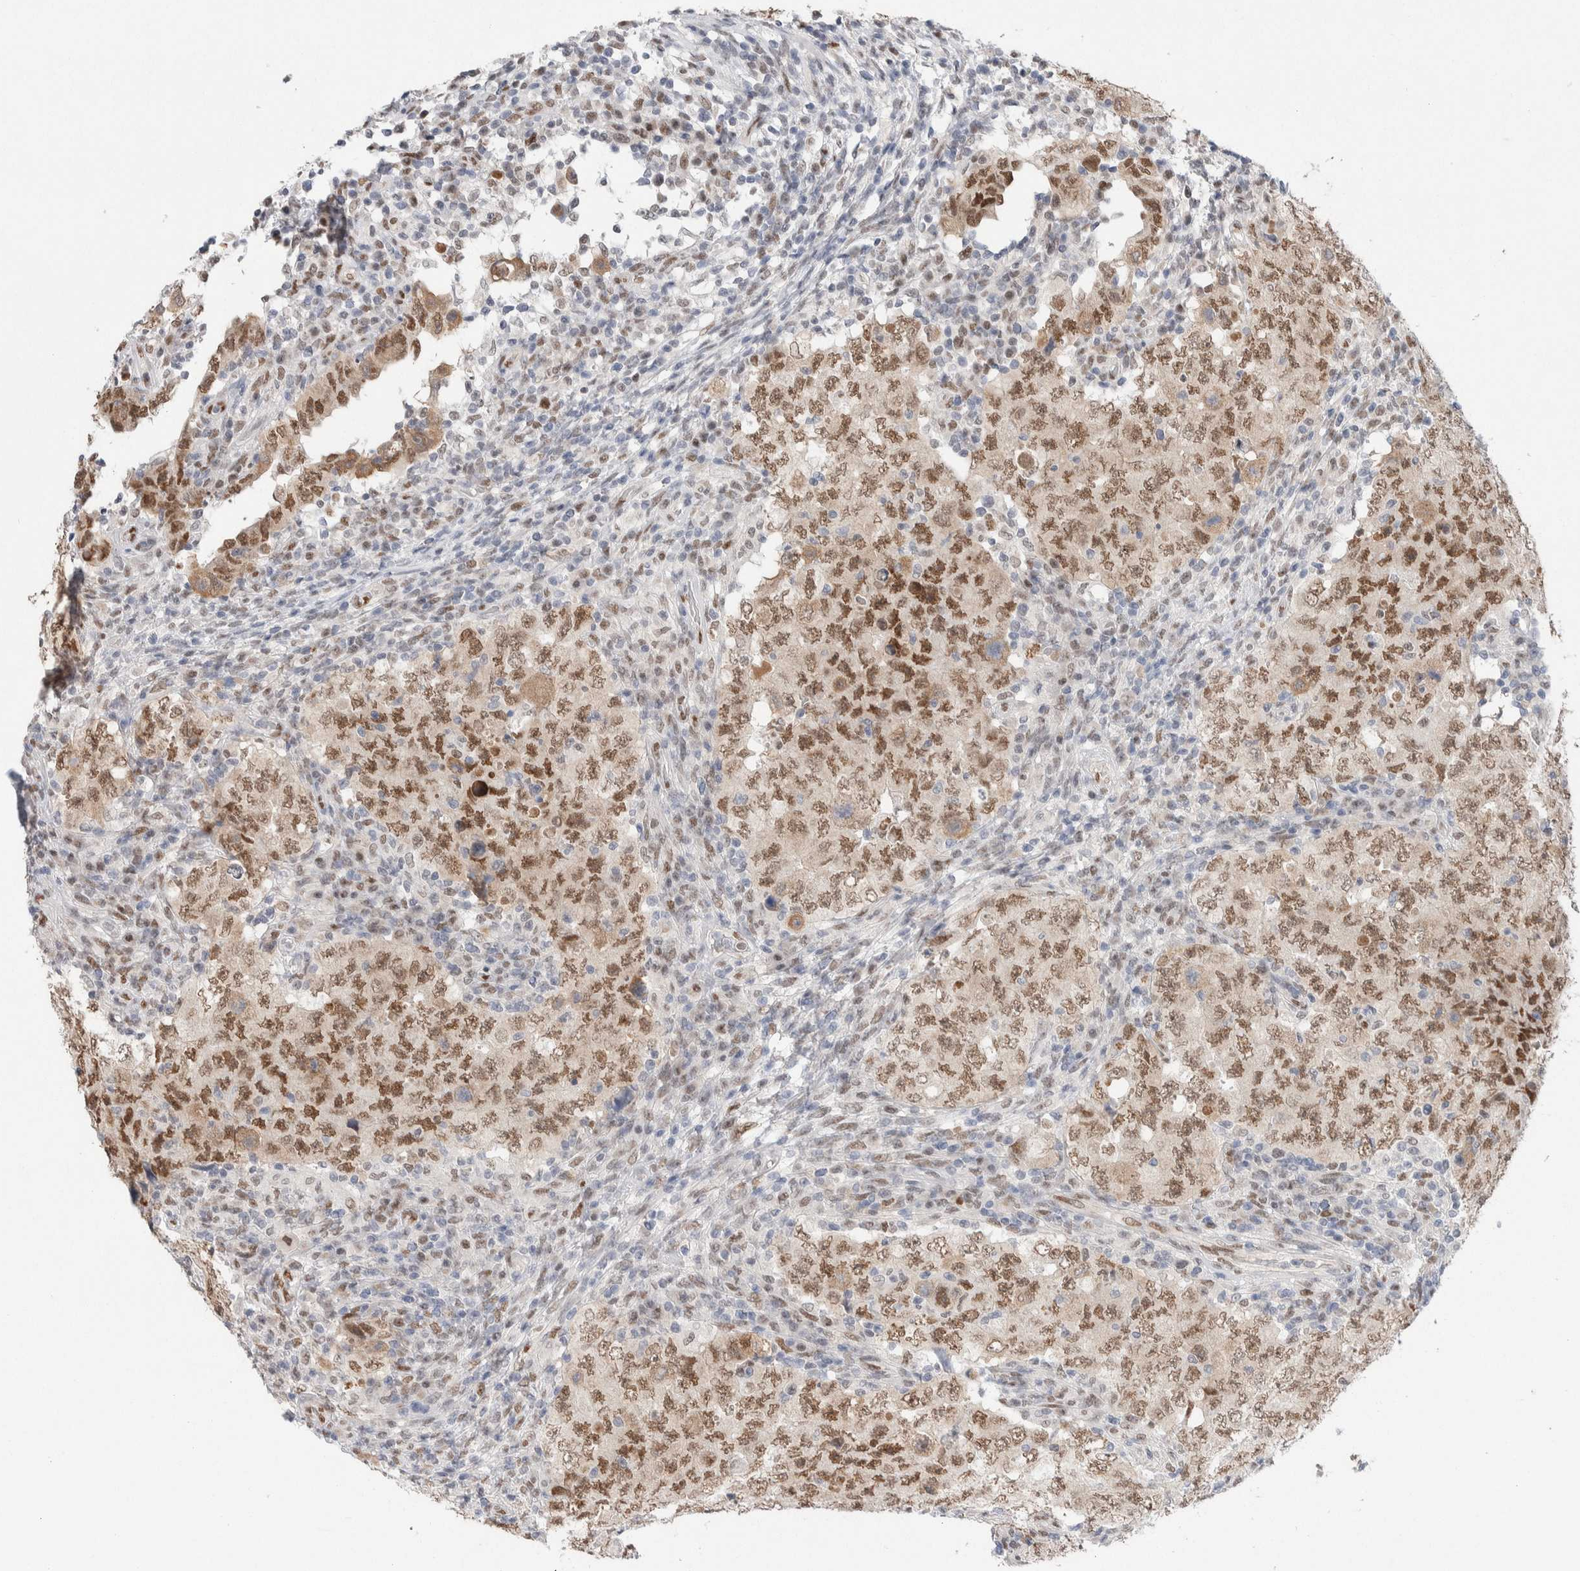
{"staining": {"intensity": "moderate", "quantity": ">75%", "location": "nuclear"}, "tissue": "testis cancer", "cell_type": "Tumor cells", "image_type": "cancer", "snomed": [{"axis": "morphology", "description": "Carcinoma, Embryonal, NOS"}, {"axis": "topography", "description": "Testis"}], "caption": "Immunohistochemistry (IHC) photomicrograph of testis cancer stained for a protein (brown), which demonstrates medium levels of moderate nuclear expression in approximately >75% of tumor cells.", "gene": "PRMT1", "patient": {"sex": "male", "age": 26}}